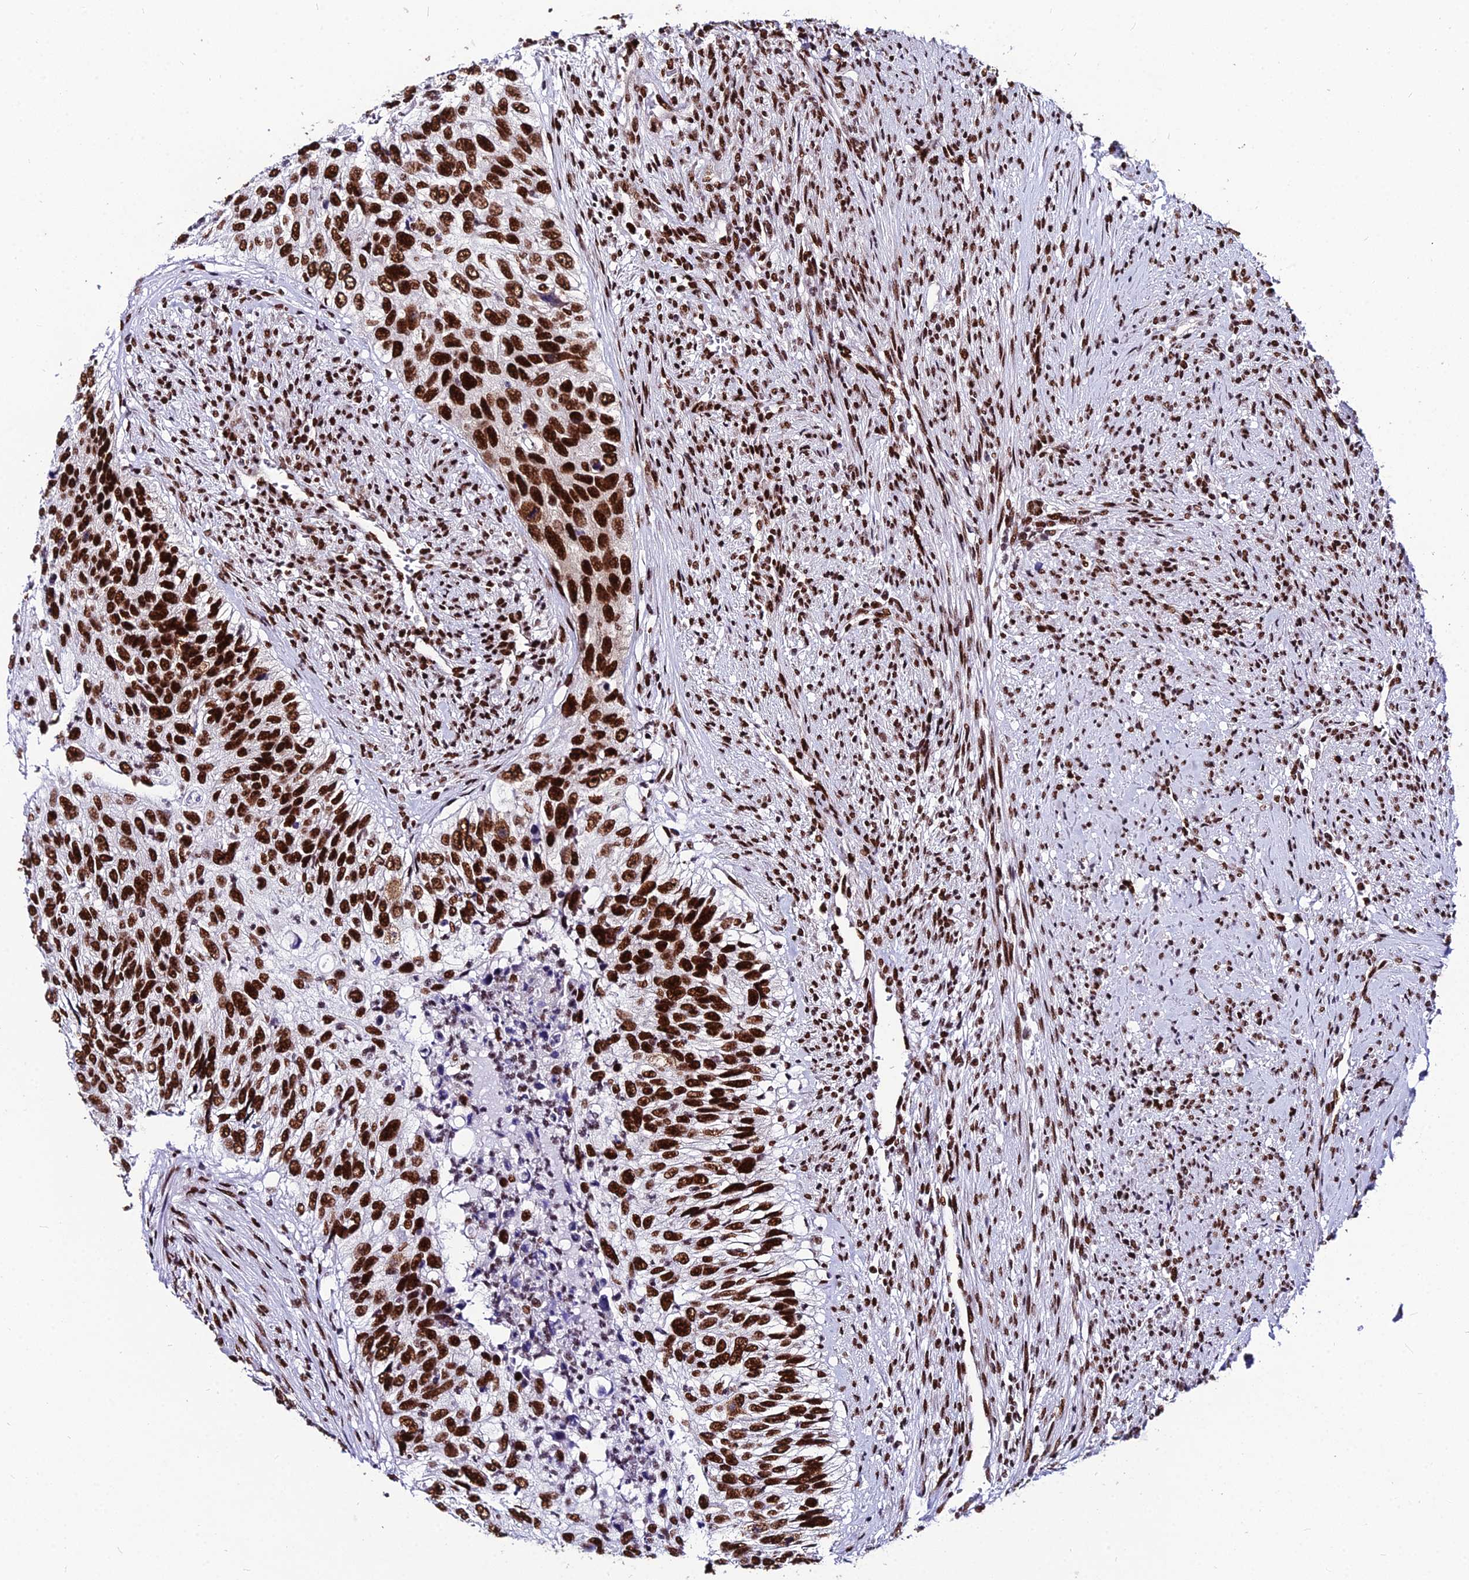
{"staining": {"intensity": "strong", "quantity": ">75%", "location": "nuclear"}, "tissue": "urothelial cancer", "cell_type": "Tumor cells", "image_type": "cancer", "snomed": [{"axis": "morphology", "description": "Urothelial carcinoma, High grade"}, {"axis": "topography", "description": "Urinary bladder"}], "caption": "IHC (DAB (3,3'-diaminobenzidine)) staining of human high-grade urothelial carcinoma demonstrates strong nuclear protein expression in approximately >75% of tumor cells.", "gene": "HNRNPH1", "patient": {"sex": "female", "age": 60}}